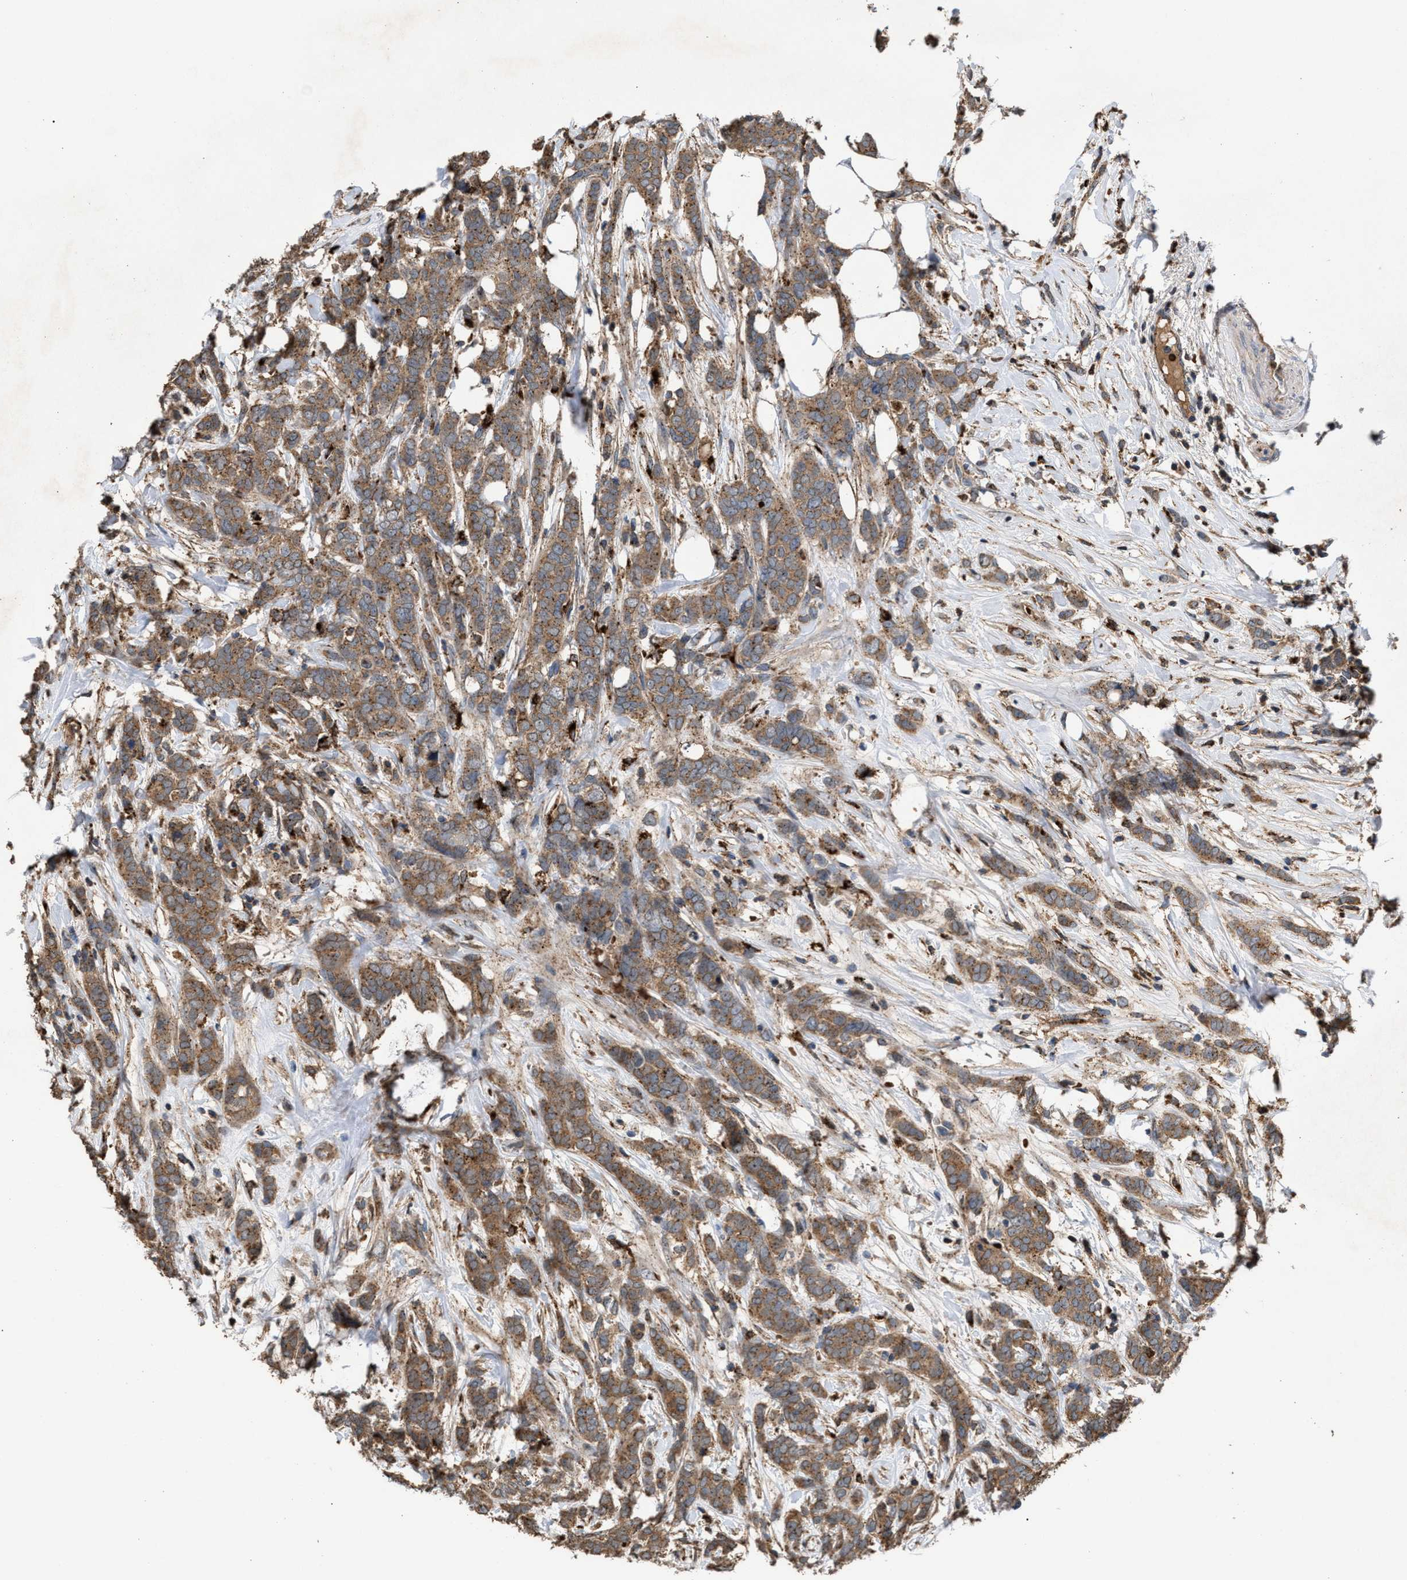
{"staining": {"intensity": "moderate", "quantity": ">75%", "location": "cytoplasmic/membranous"}, "tissue": "breast cancer", "cell_type": "Tumor cells", "image_type": "cancer", "snomed": [{"axis": "morphology", "description": "Lobular carcinoma"}, {"axis": "topography", "description": "Skin"}, {"axis": "topography", "description": "Breast"}], "caption": "Protein staining of breast cancer (lobular carcinoma) tissue exhibits moderate cytoplasmic/membranous positivity in about >75% of tumor cells.", "gene": "ELMO3", "patient": {"sex": "female", "age": 46}}